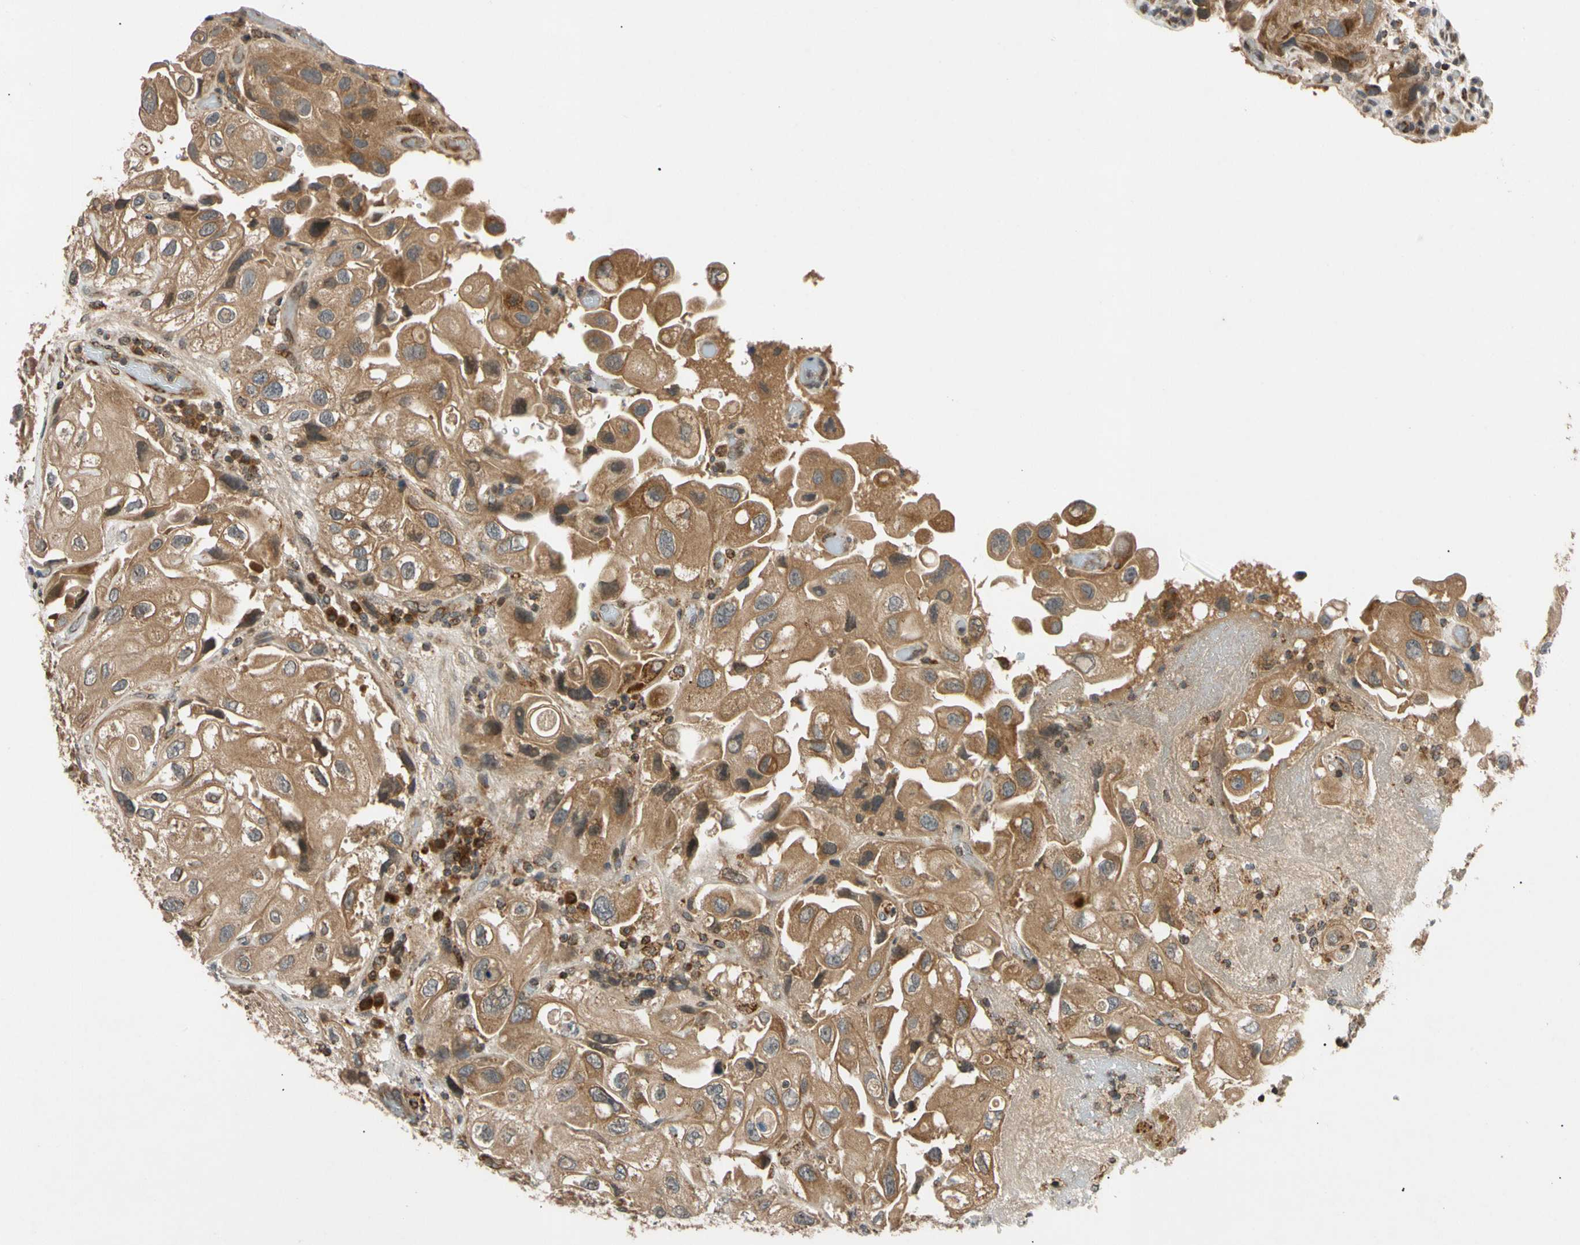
{"staining": {"intensity": "moderate", "quantity": ">75%", "location": "cytoplasmic/membranous"}, "tissue": "urothelial cancer", "cell_type": "Tumor cells", "image_type": "cancer", "snomed": [{"axis": "morphology", "description": "Urothelial carcinoma, High grade"}, {"axis": "topography", "description": "Urinary bladder"}], "caption": "DAB (3,3'-diaminobenzidine) immunohistochemical staining of urothelial cancer displays moderate cytoplasmic/membranous protein expression in about >75% of tumor cells.", "gene": "MRPS22", "patient": {"sex": "female", "age": 64}}